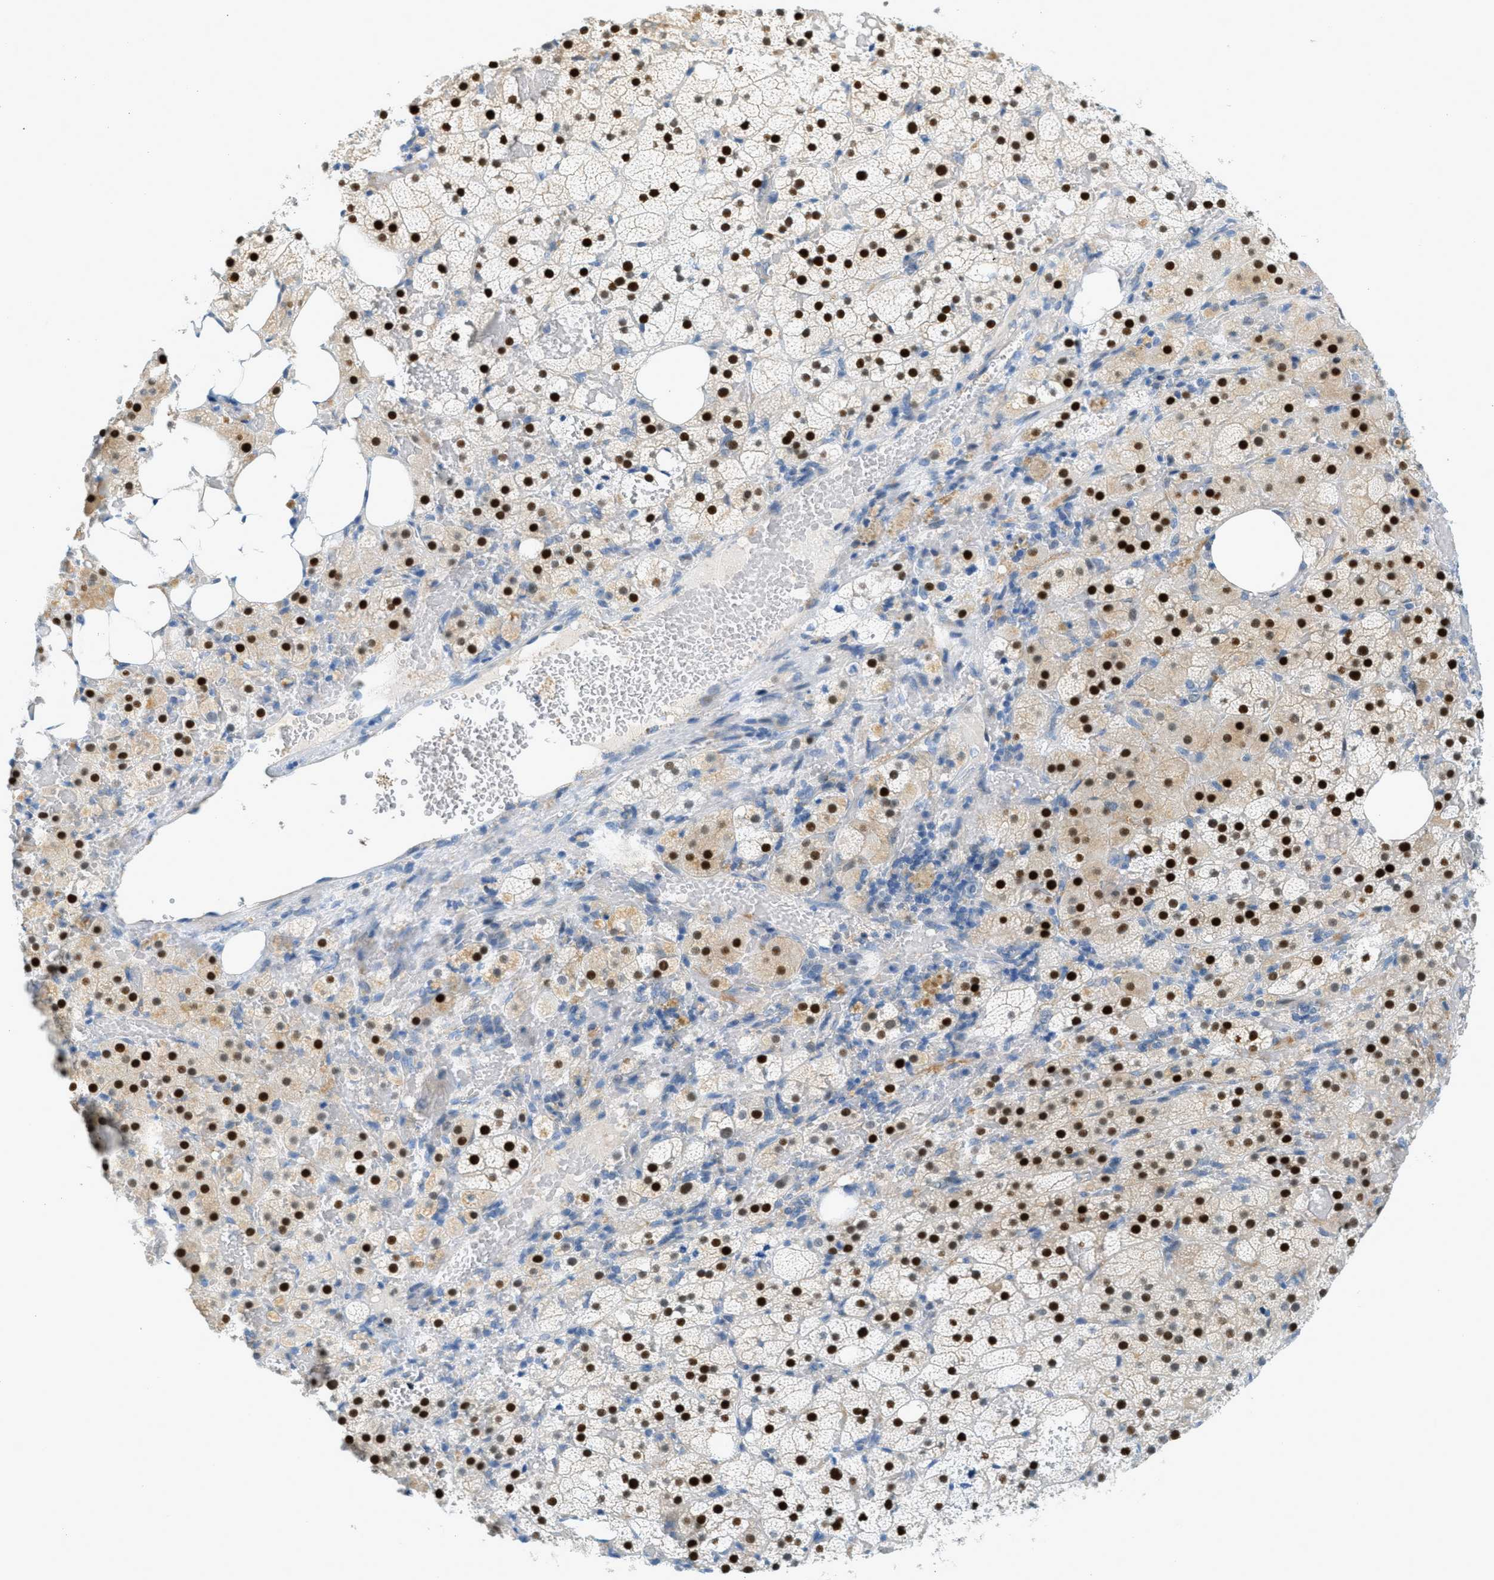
{"staining": {"intensity": "strong", "quantity": "25%-75%", "location": "cytoplasmic/membranous,nuclear"}, "tissue": "adrenal gland", "cell_type": "Glandular cells", "image_type": "normal", "snomed": [{"axis": "morphology", "description": "Normal tissue, NOS"}, {"axis": "topography", "description": "Adrenal gland"}], "caption": "The micrograph reveals staining of unremarkable adrenal gland, revealing strong cytoplasmic/membranous,nuclear protein staining (brown color) within glandular cells. The staining was performed using DAB (3,3'-diaminobenzidine), with brown indicating positive protein expression. Nuclei are stained blue with hematoxylin.", "gene": "CYP4X1", "patient": {"sex": "female", "age": 59}}